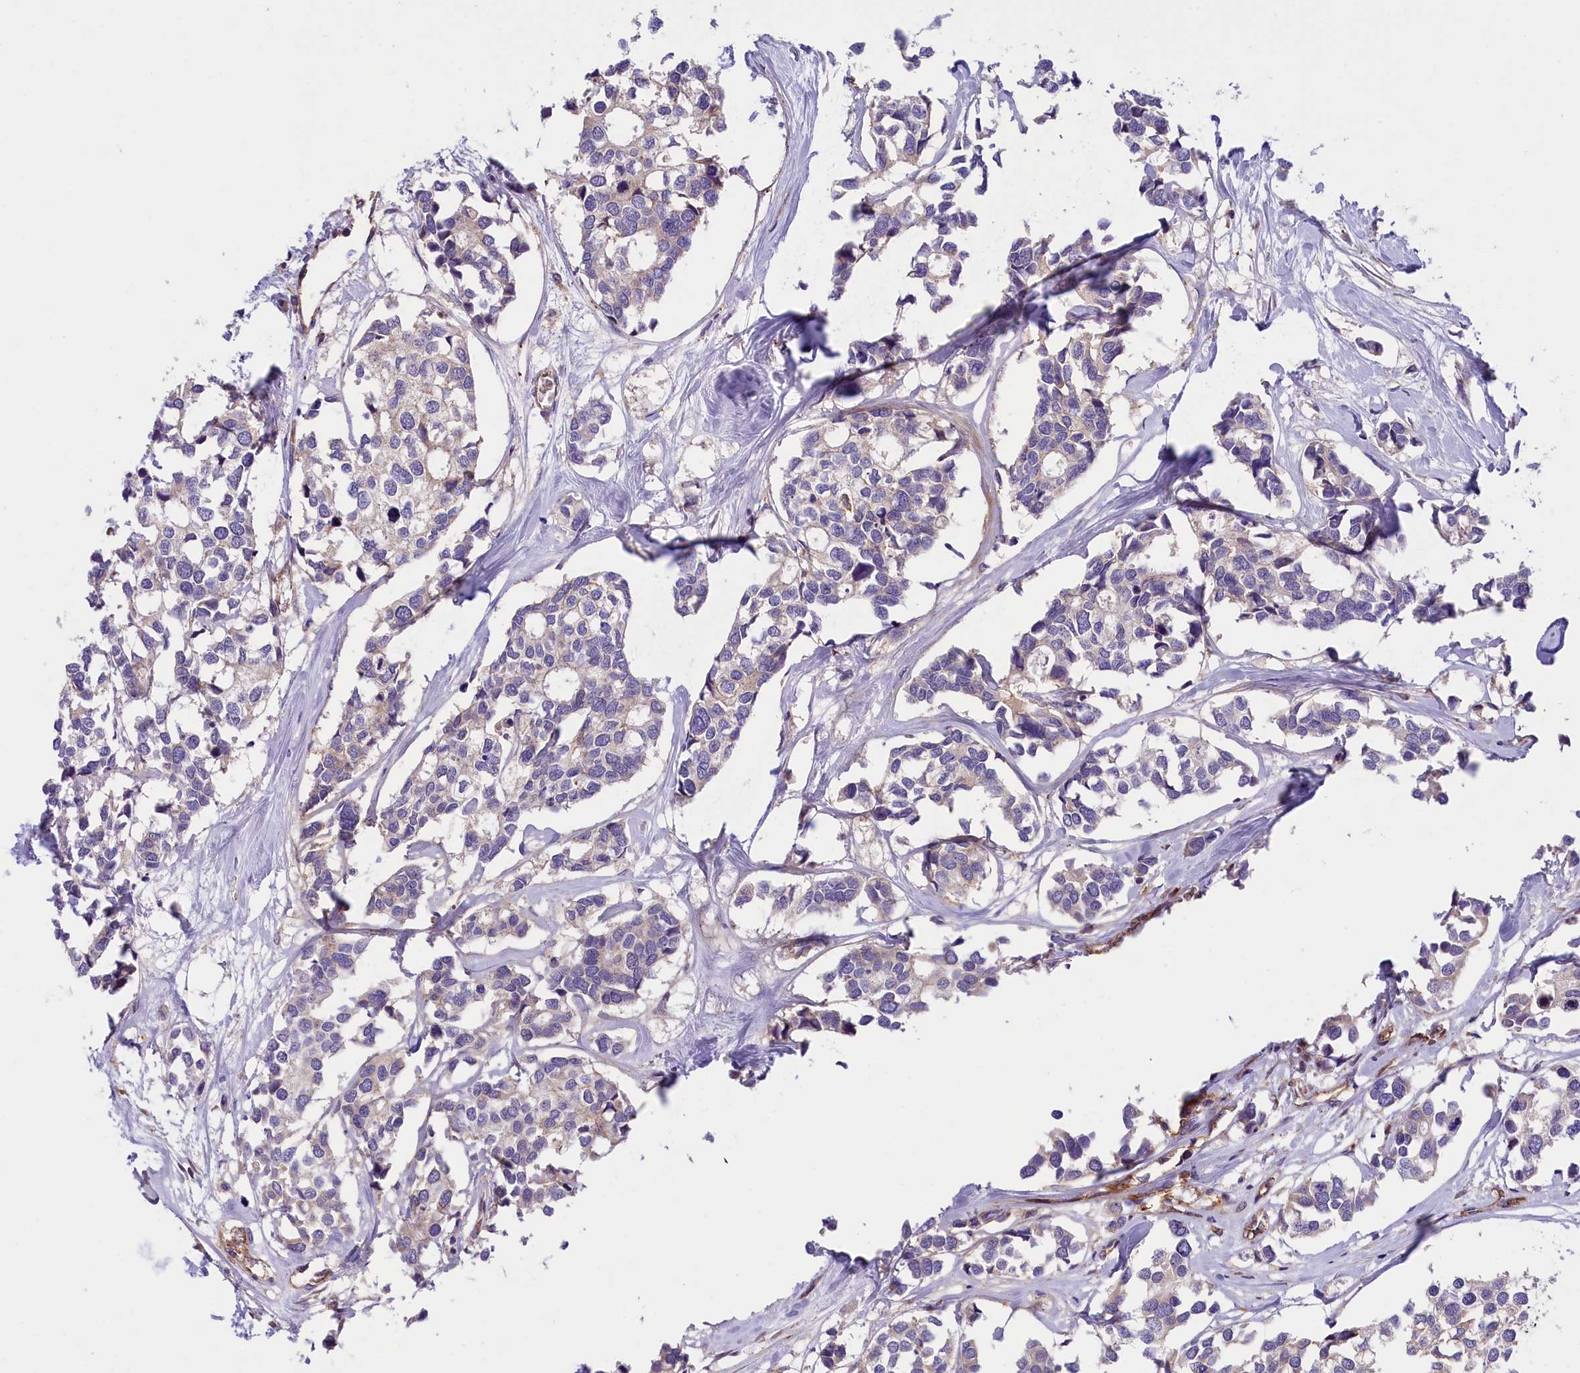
{"staining": {"intensity": "negative", "quantity": "none", "location": "none"}, "tissue": "breast cancer", "cell_type": "Tumor cells", "image_type": "cancer", "snomed": [{"axis": "morphology", "description": "Duct carcinoma"}, {"axis": "topography", "description": "Breast"}], "caption": "There is no significant expression in tumor cells of intraductal carcinoma (breast).", "gene": "DNAJB9", "patient": {"sex": "female", "age": 83}}